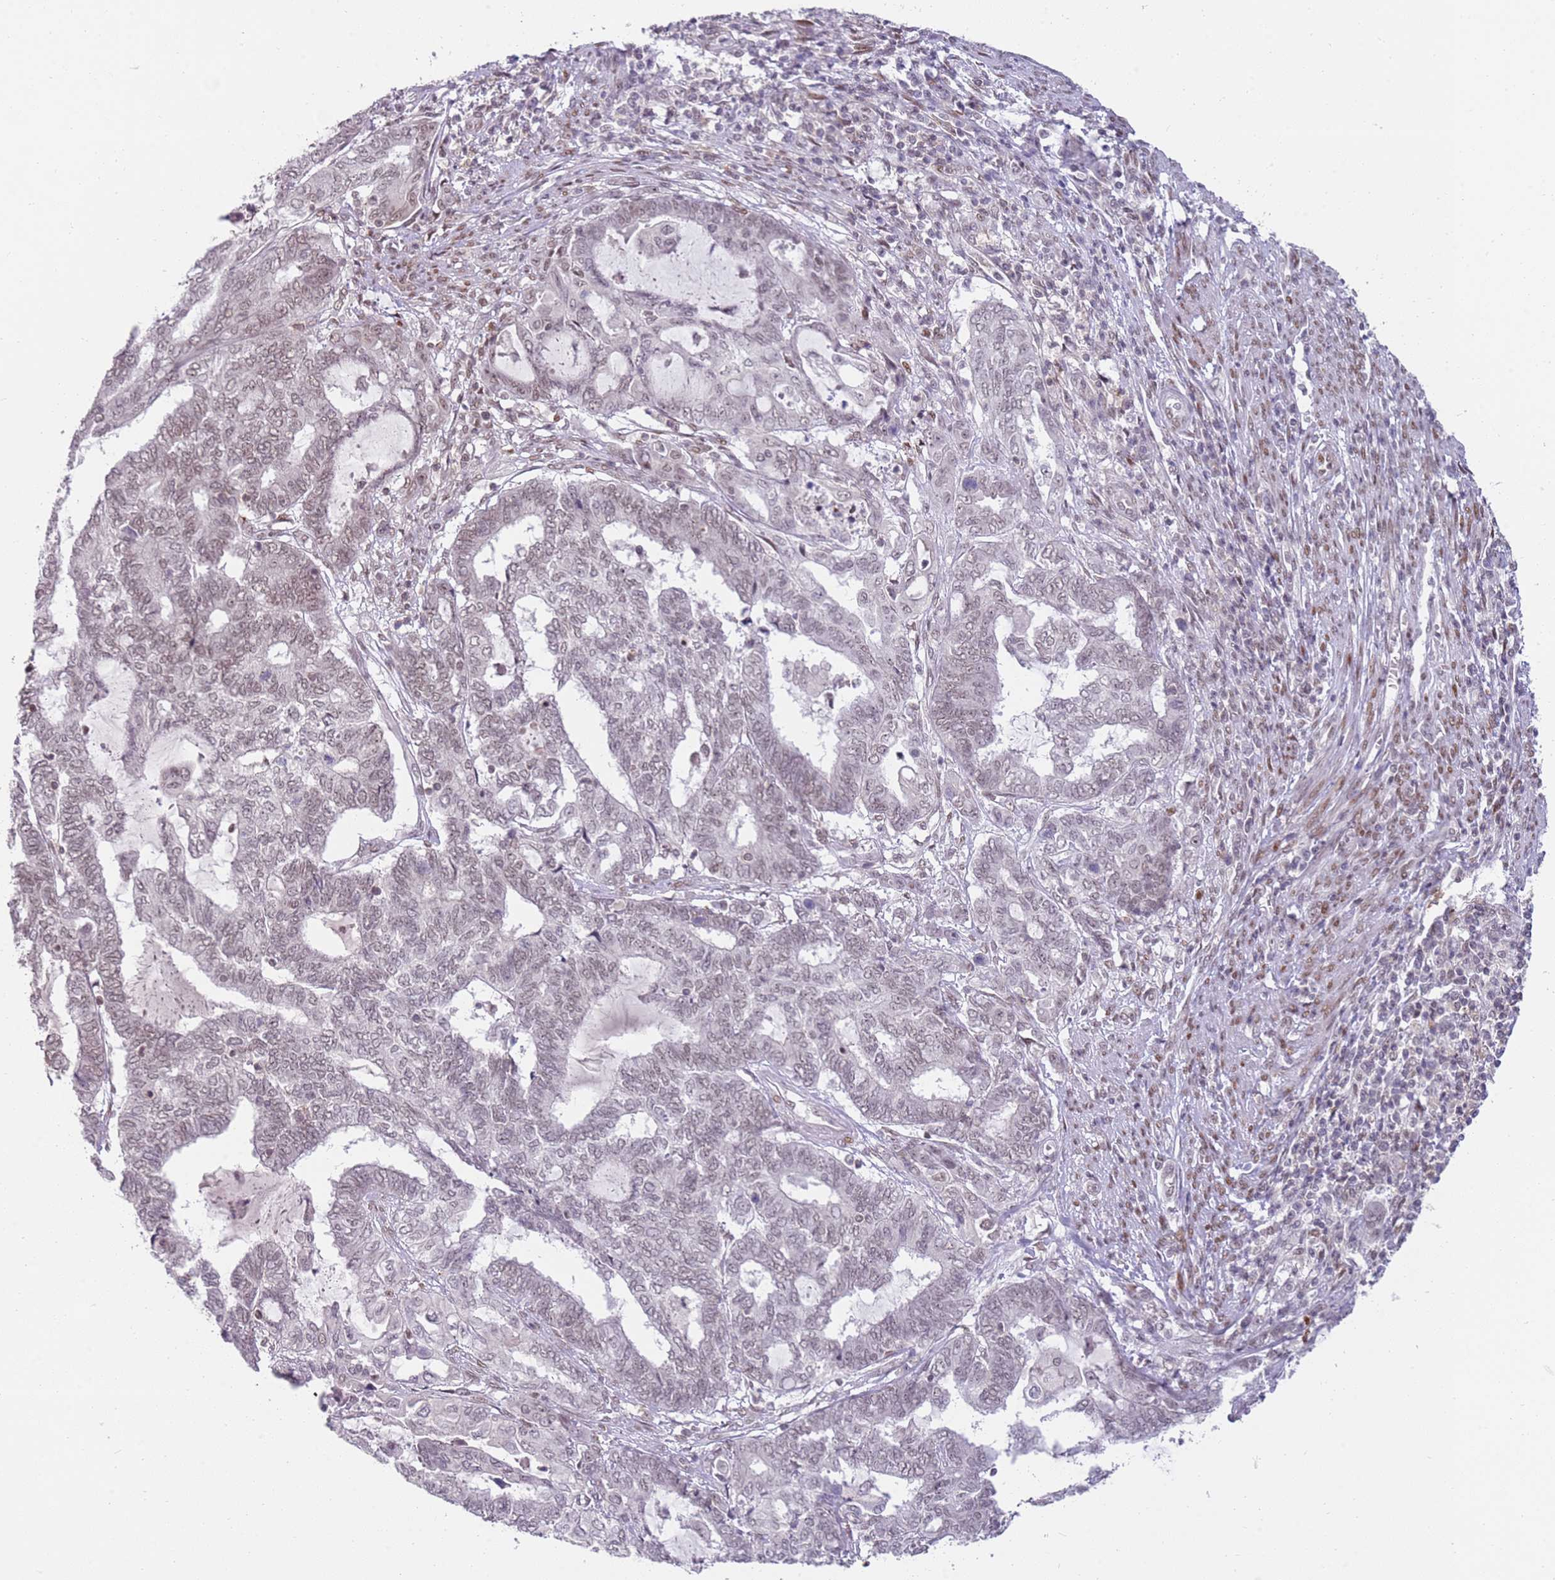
{"staining": {"intensity": "weak", "quantity": "25%-75%", "location": "nuclear"}, "tissue": "endometrial cancer", "cell_type": "Tumor cells", "image_type": "cancer", "snomed": [{"axis": "morphology", "description": "Adenocarcinoma, NOS"}, {"axis": "topography", "description": "Uterus"}, {"axis": "topography", "description": "Endometrium"}], "caption": "This photomicrograph exhibits endometrial cancer (adenocarcinoma) stained with immunohistochemistry to label a protein in brown. The nuclear of tumor cells show weak positivity for the protein. Nuclei are counter-stained blue.", "gene": "PHC2", "patient": {"sex": "female", "age": 70}}